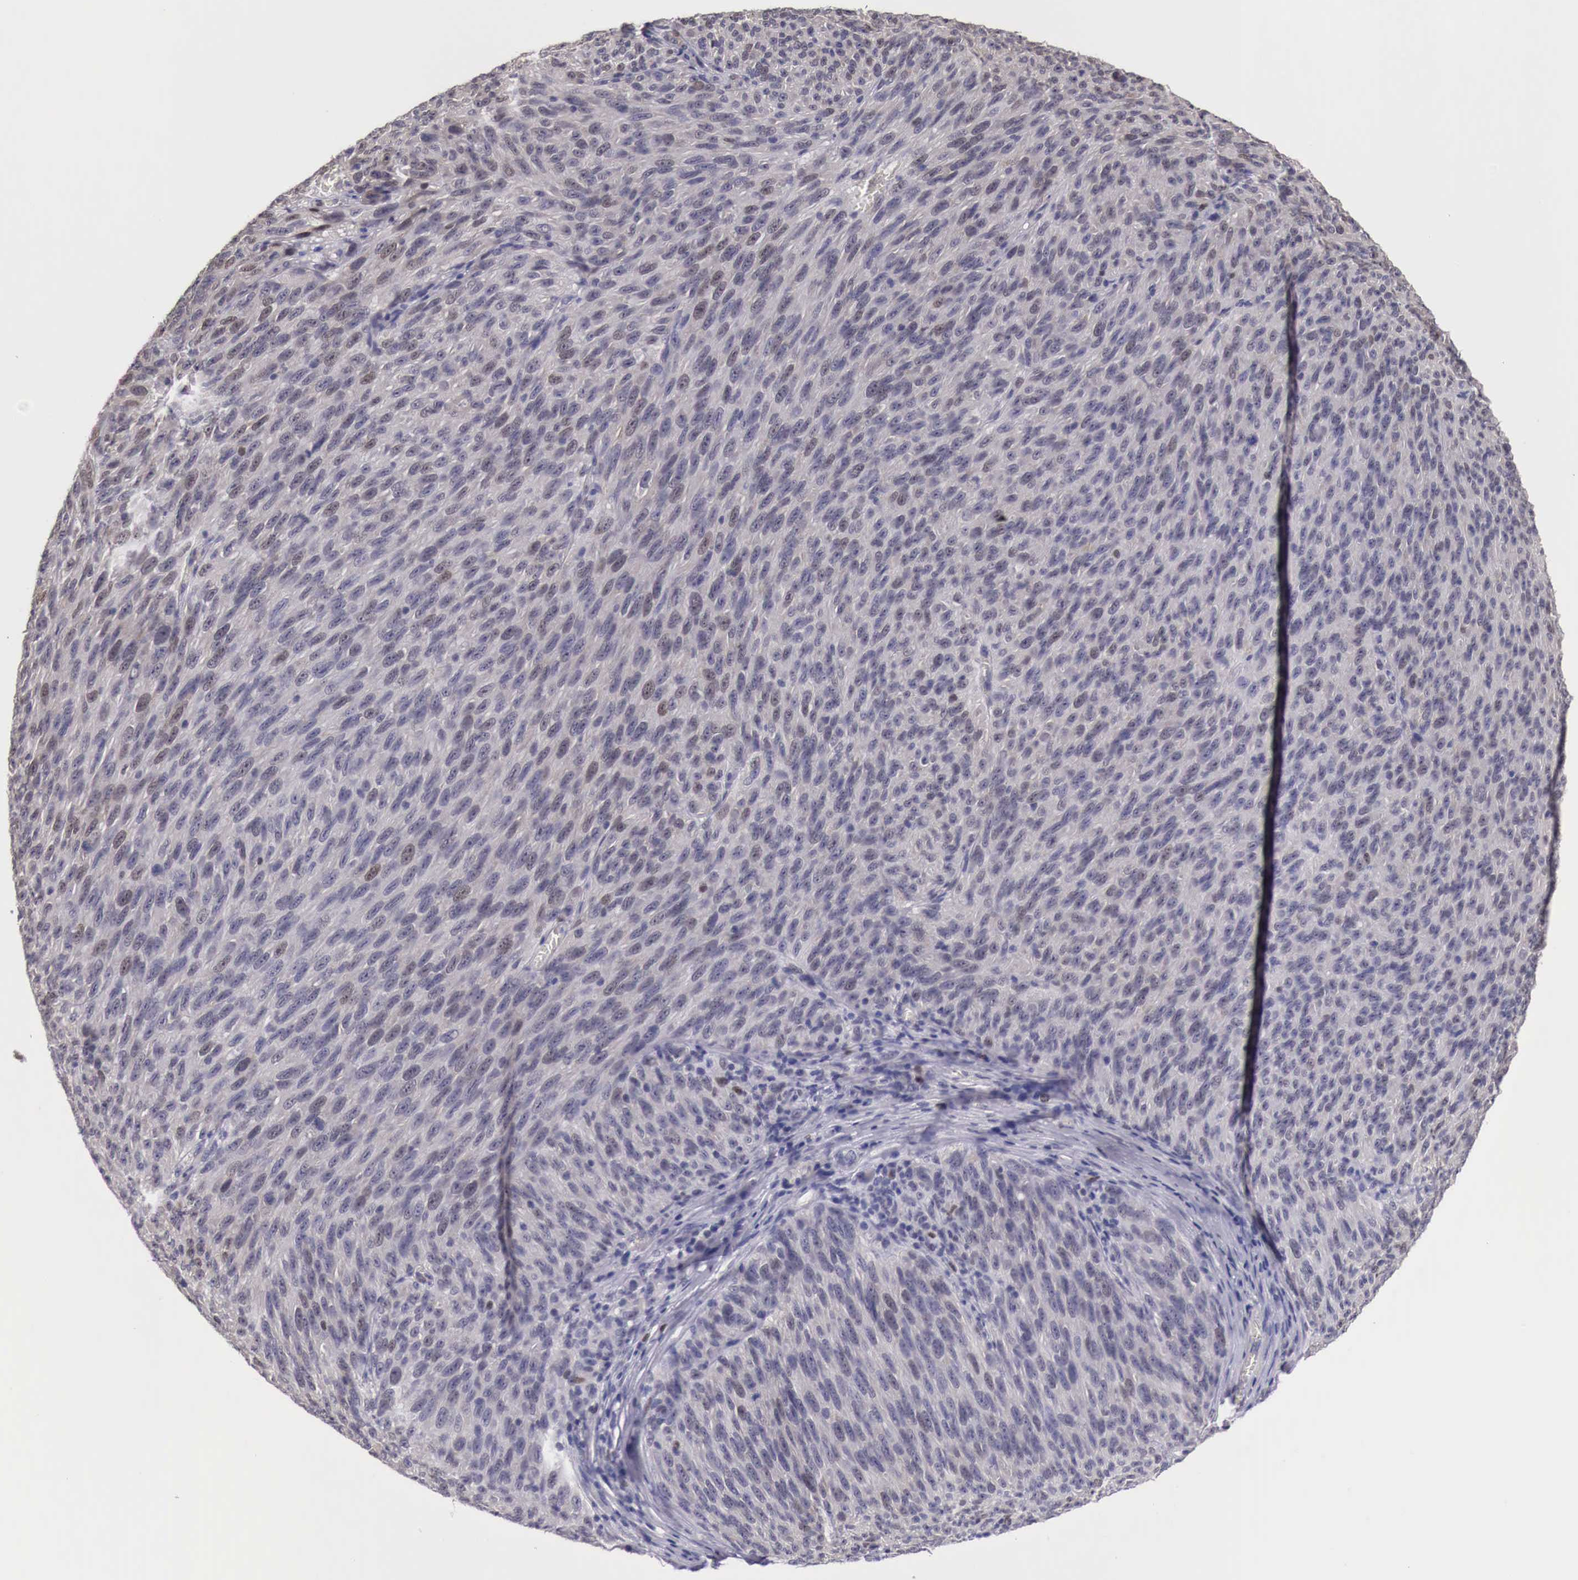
{"staining": {"intensity": "negative", "quantity": "none", "location": "none"}, "tissue": "melanoma", "cell_type": "Tumor cells", "image_type": "cancer", "snomed": [{"axis": "morphology", "description": "Malignant melanoma, NOS"}, {"axis": "topography", "description": "Skin"}], "caption": "High magnification brightfield microscopy of melanoma stained with DAB (3,3'-diaminobenzidine) (brown) and counterstained with hematoxylin (blue): tumor cells show no significant positivity.", "gene": "ENOX2", "patient": {"sex": "male", "age": 76}}